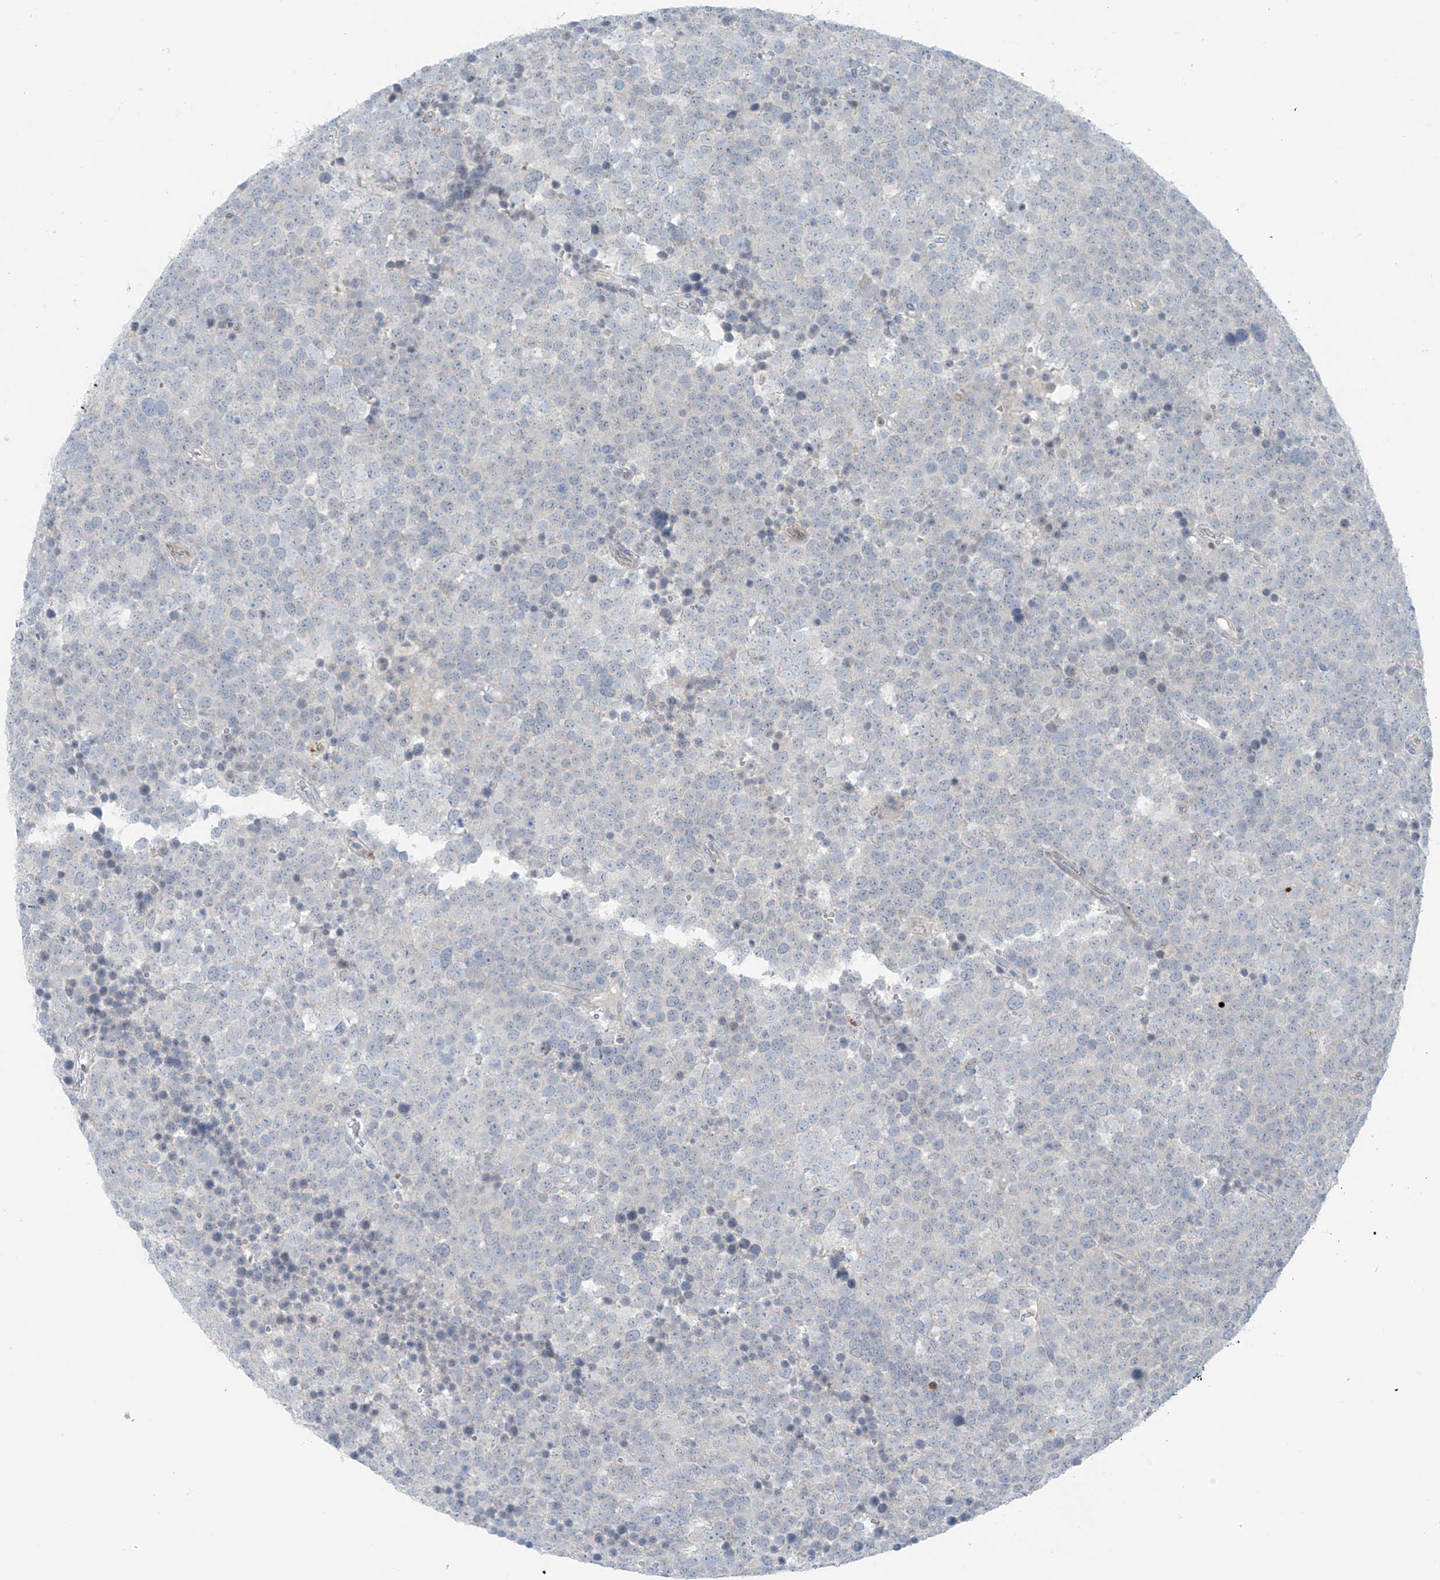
{"staining": {"intensity": "negative", "quantity": "none", "location": "none"}, "tissue": "testis cancer", "cell_type": "Tumor cells", "image_type": "cancer", "snomed": [{"axis": "morphology", "description": "Seminoma, NOS"}, {"axis": "topography", "description": "Testis"}], "caption": "IHC of testis seminoma reveals no positivity in tumor cells.", "gene": "ZNF793", "patient": {"sex": "male", "age": 71}}